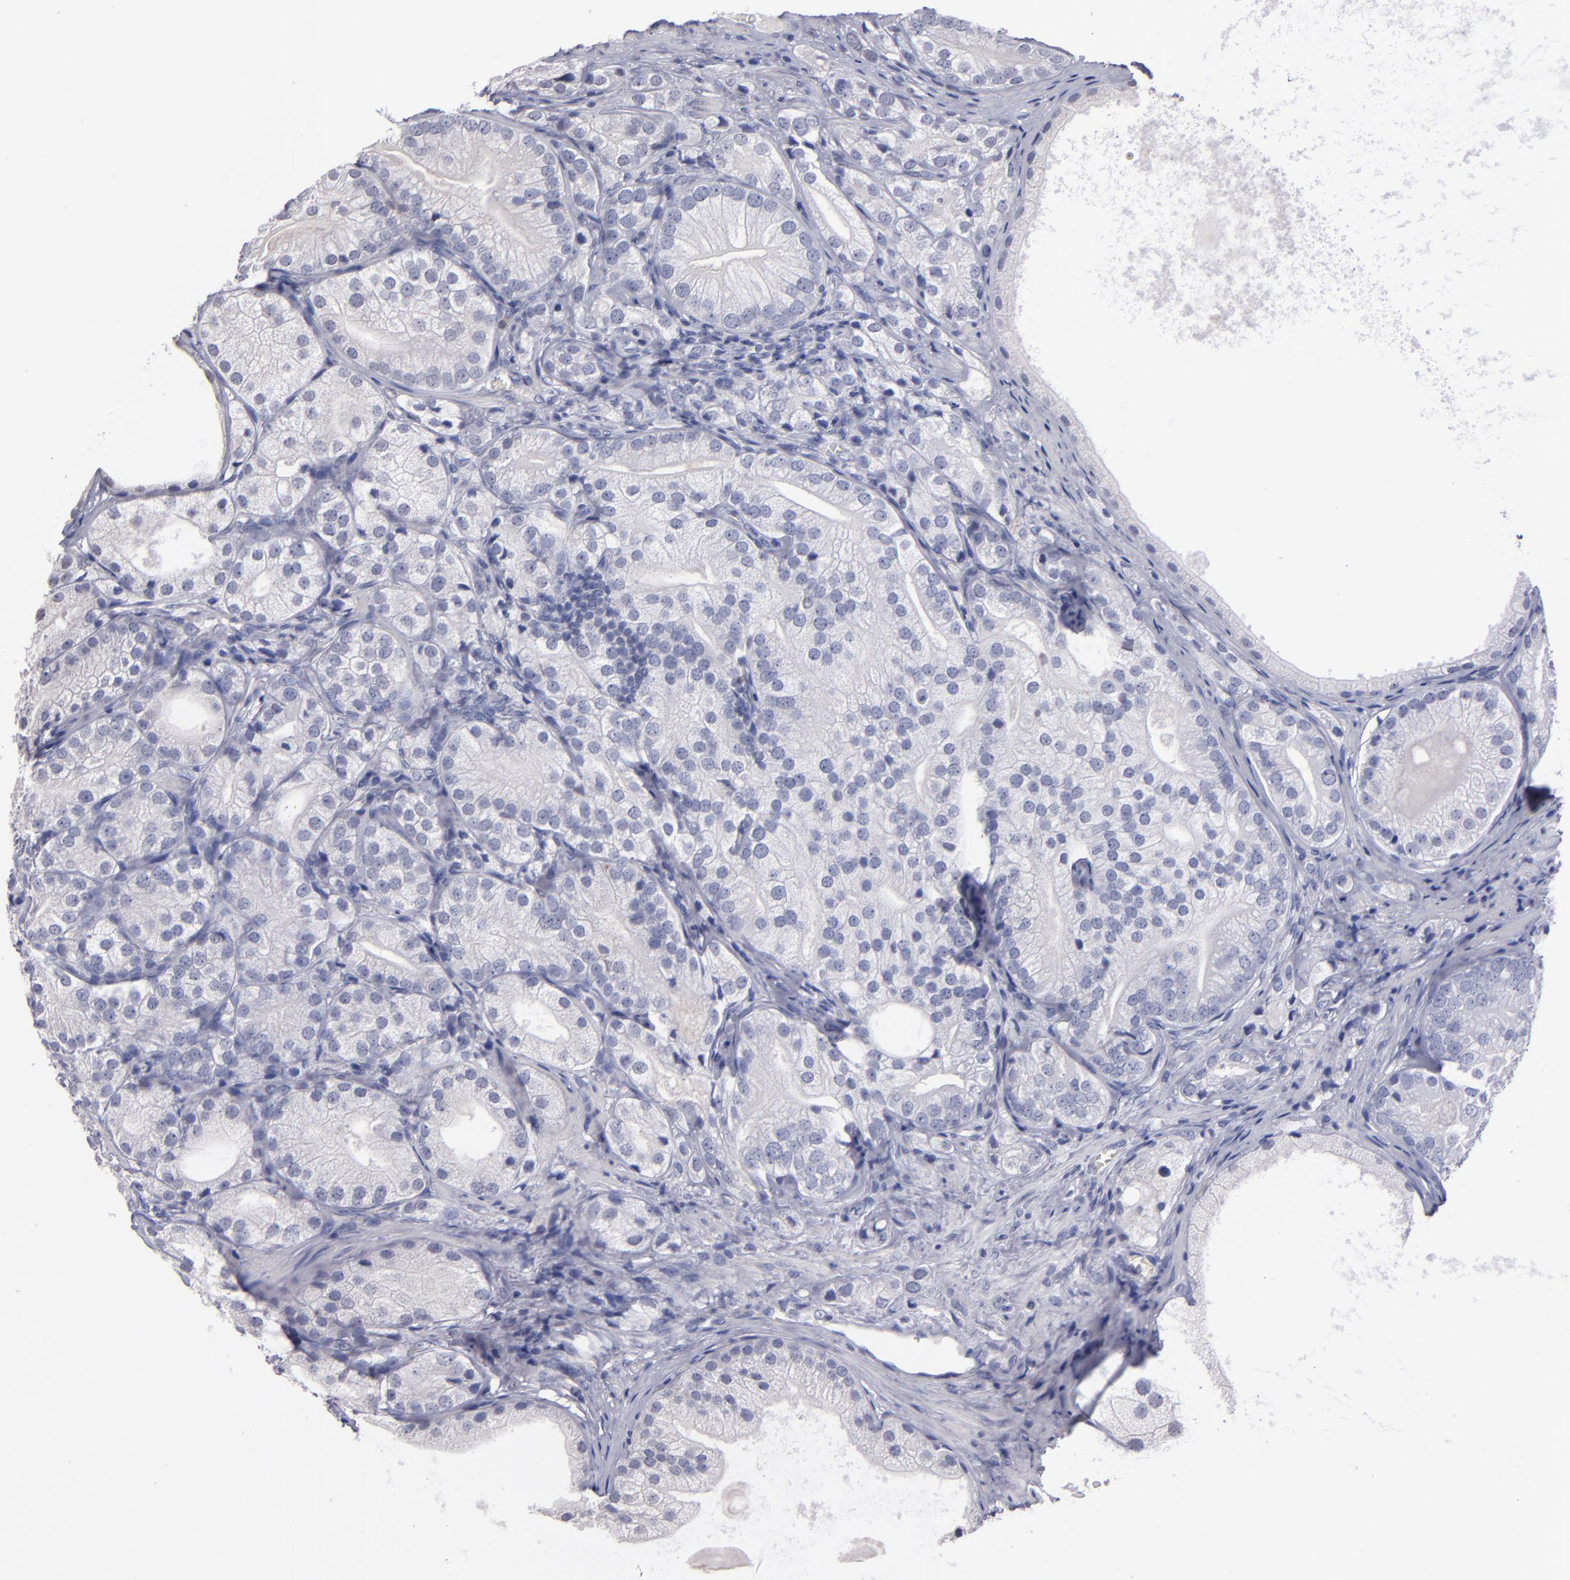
{"staining": {"intensity": "negative", "quantity": "none", "location": "none"}, "tissue": "prostate cancer", "cell_type": "Tumor cells", "image_type": "cancer", "snomed": [{"axis": "morphology", "description": "Adenocarcinoma, Low grade"}, {"axis": "topography", "description": "Prostate"}], "caption": "DAB immunohistochemical staining of human prostate adenocarcinoma (low-grade) exhibits no significant staining in tumor cells.", "gene": "S100A1", "patient": {"sex": "male", "age": 69}}